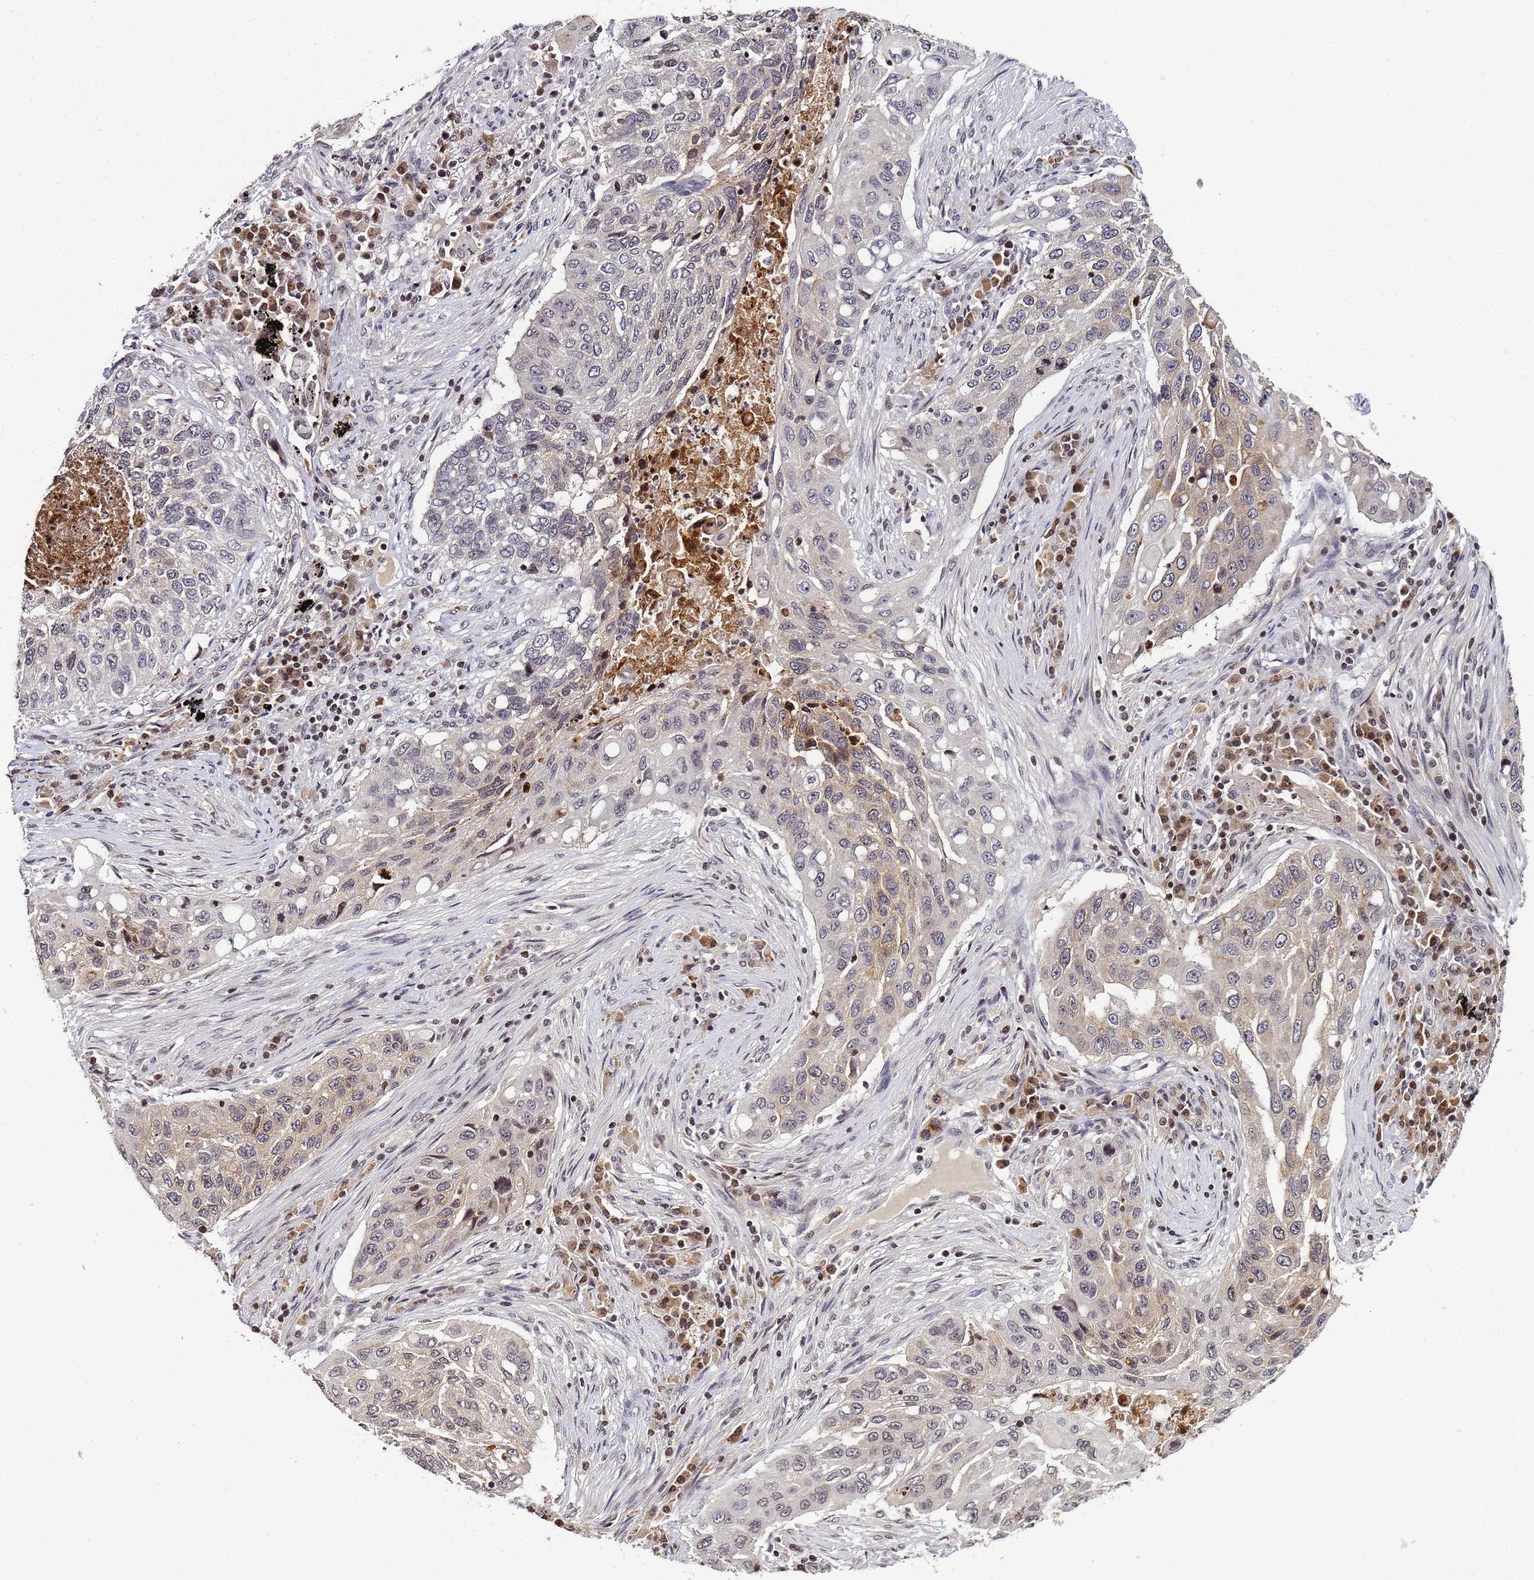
{"staining": {"intensity": "weak", "quantity": "25%-75%", "location": "cytoplasmic/membranous"}, "tissue": "lung cancer", "cell_type": "Tumor cells", "image_type": "cancer", "snomed": [{"axis": "morphology", "description": "Squamous cell carcinoma, NOS"}, {"axis": "topography", "description": "Lung"}], "caption": "A low amount of weak cytoplasmic/membranous staining is appreciated in approximately 25%-75% of tumor cells in lung cancer (squamous cell carcinoma) tissue.", "gene": "FZD4", "patient": {"sex": "female", "age": 63}}